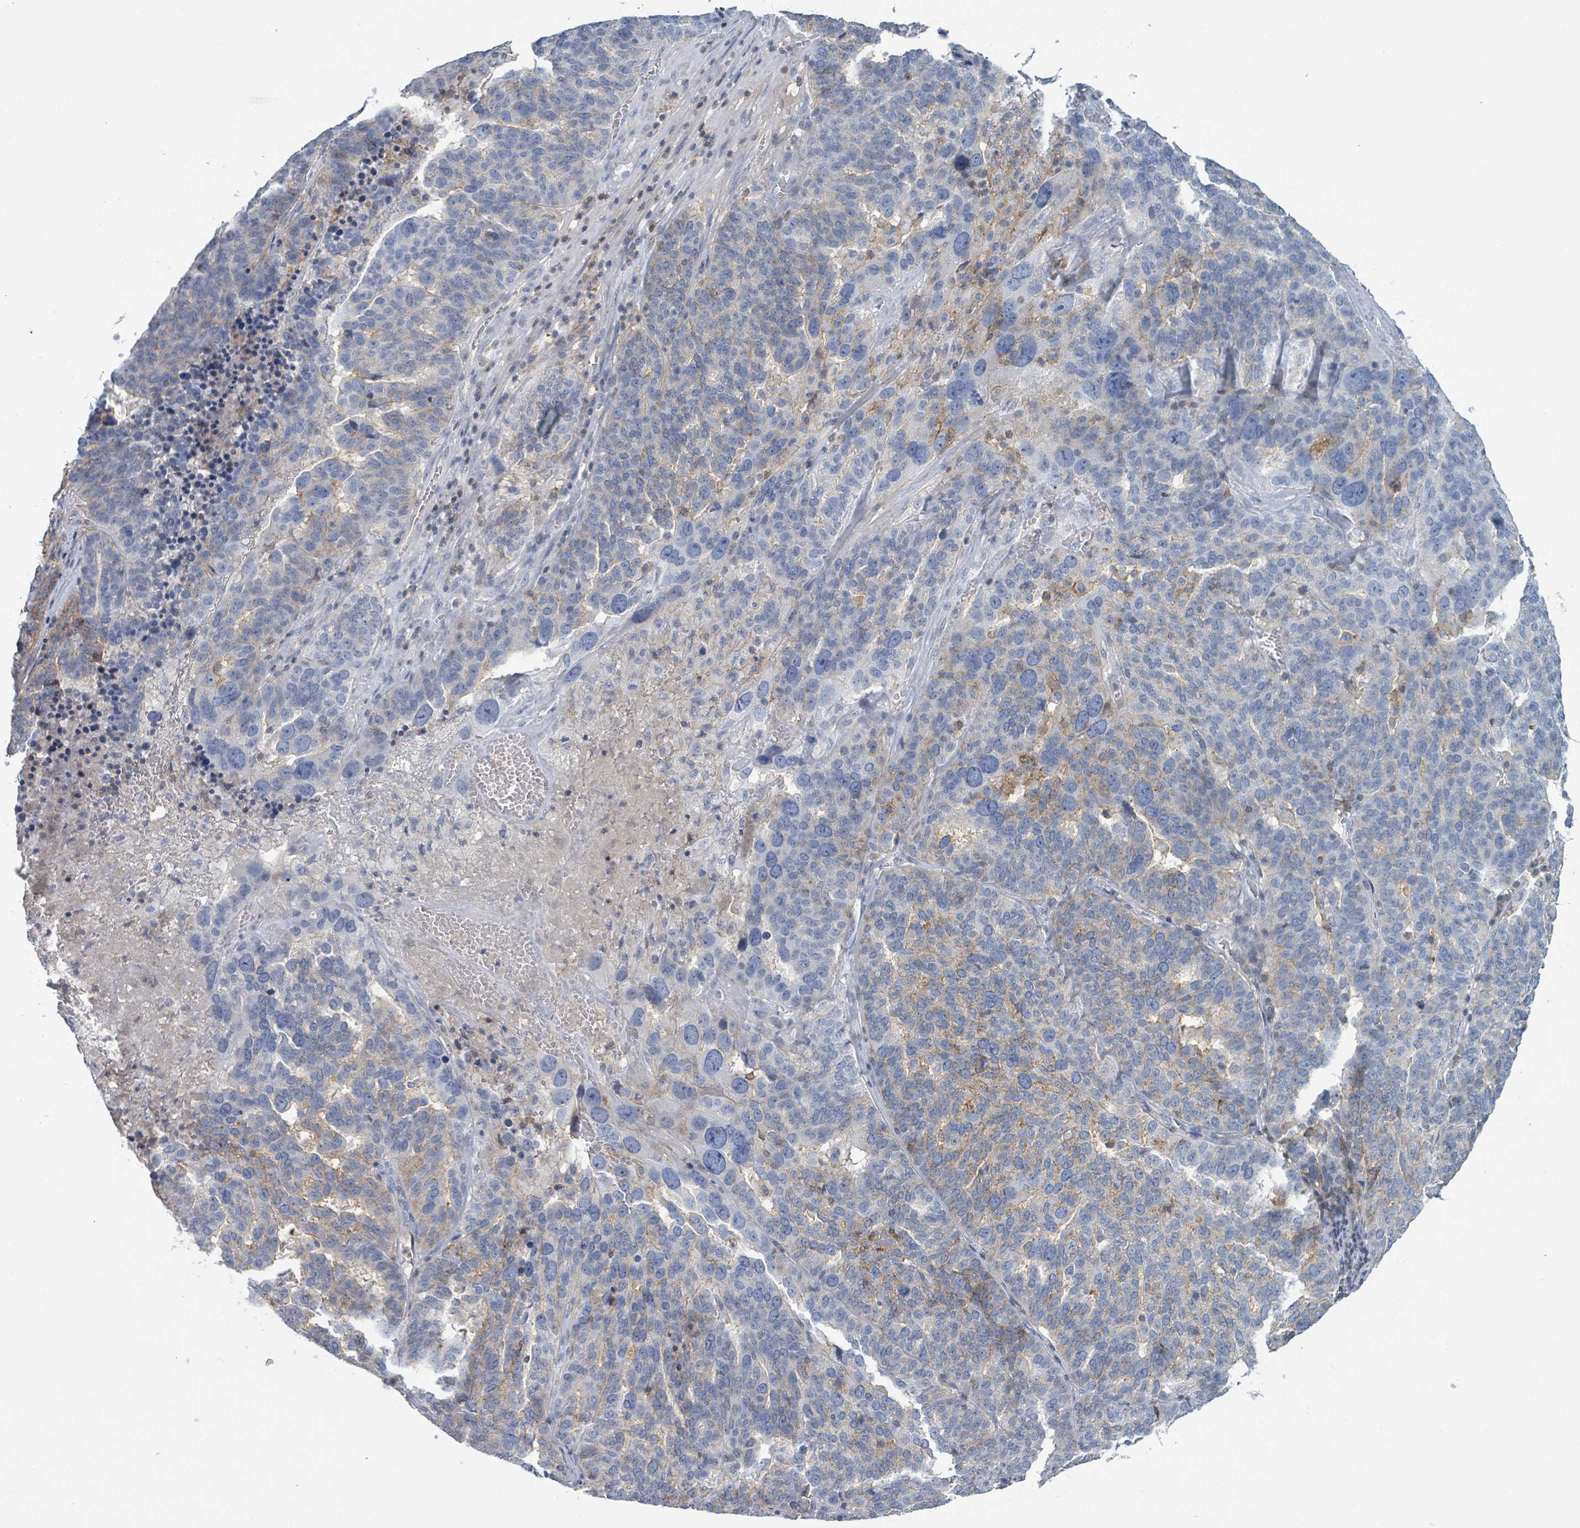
{"staining": {"intensity": "moderate", "quantity": "<25%", "location": "cytoplasmic/membranous"}, "tissue": "ovarian cancer", "cell_type": "Tumor cells", "image_type": "cancer", "snomed": [{"axis": "morphology", "description": "Cystadenocarcinoma, serous, NOS"}, {"axis": "topography", "description": "Ovary"}], "caption": "Brown immunohistochemical staining in human ovarian cancer demonstrates moderate cytoplasmic/membranous expression in about <25% of tumor cells. (DAB (3,3'-diaminobenzidine) IHC with brightfield microscopy, high magnification).", "gene": "TNFRSF14", "patient": {"sex": "female", "age": 59}}